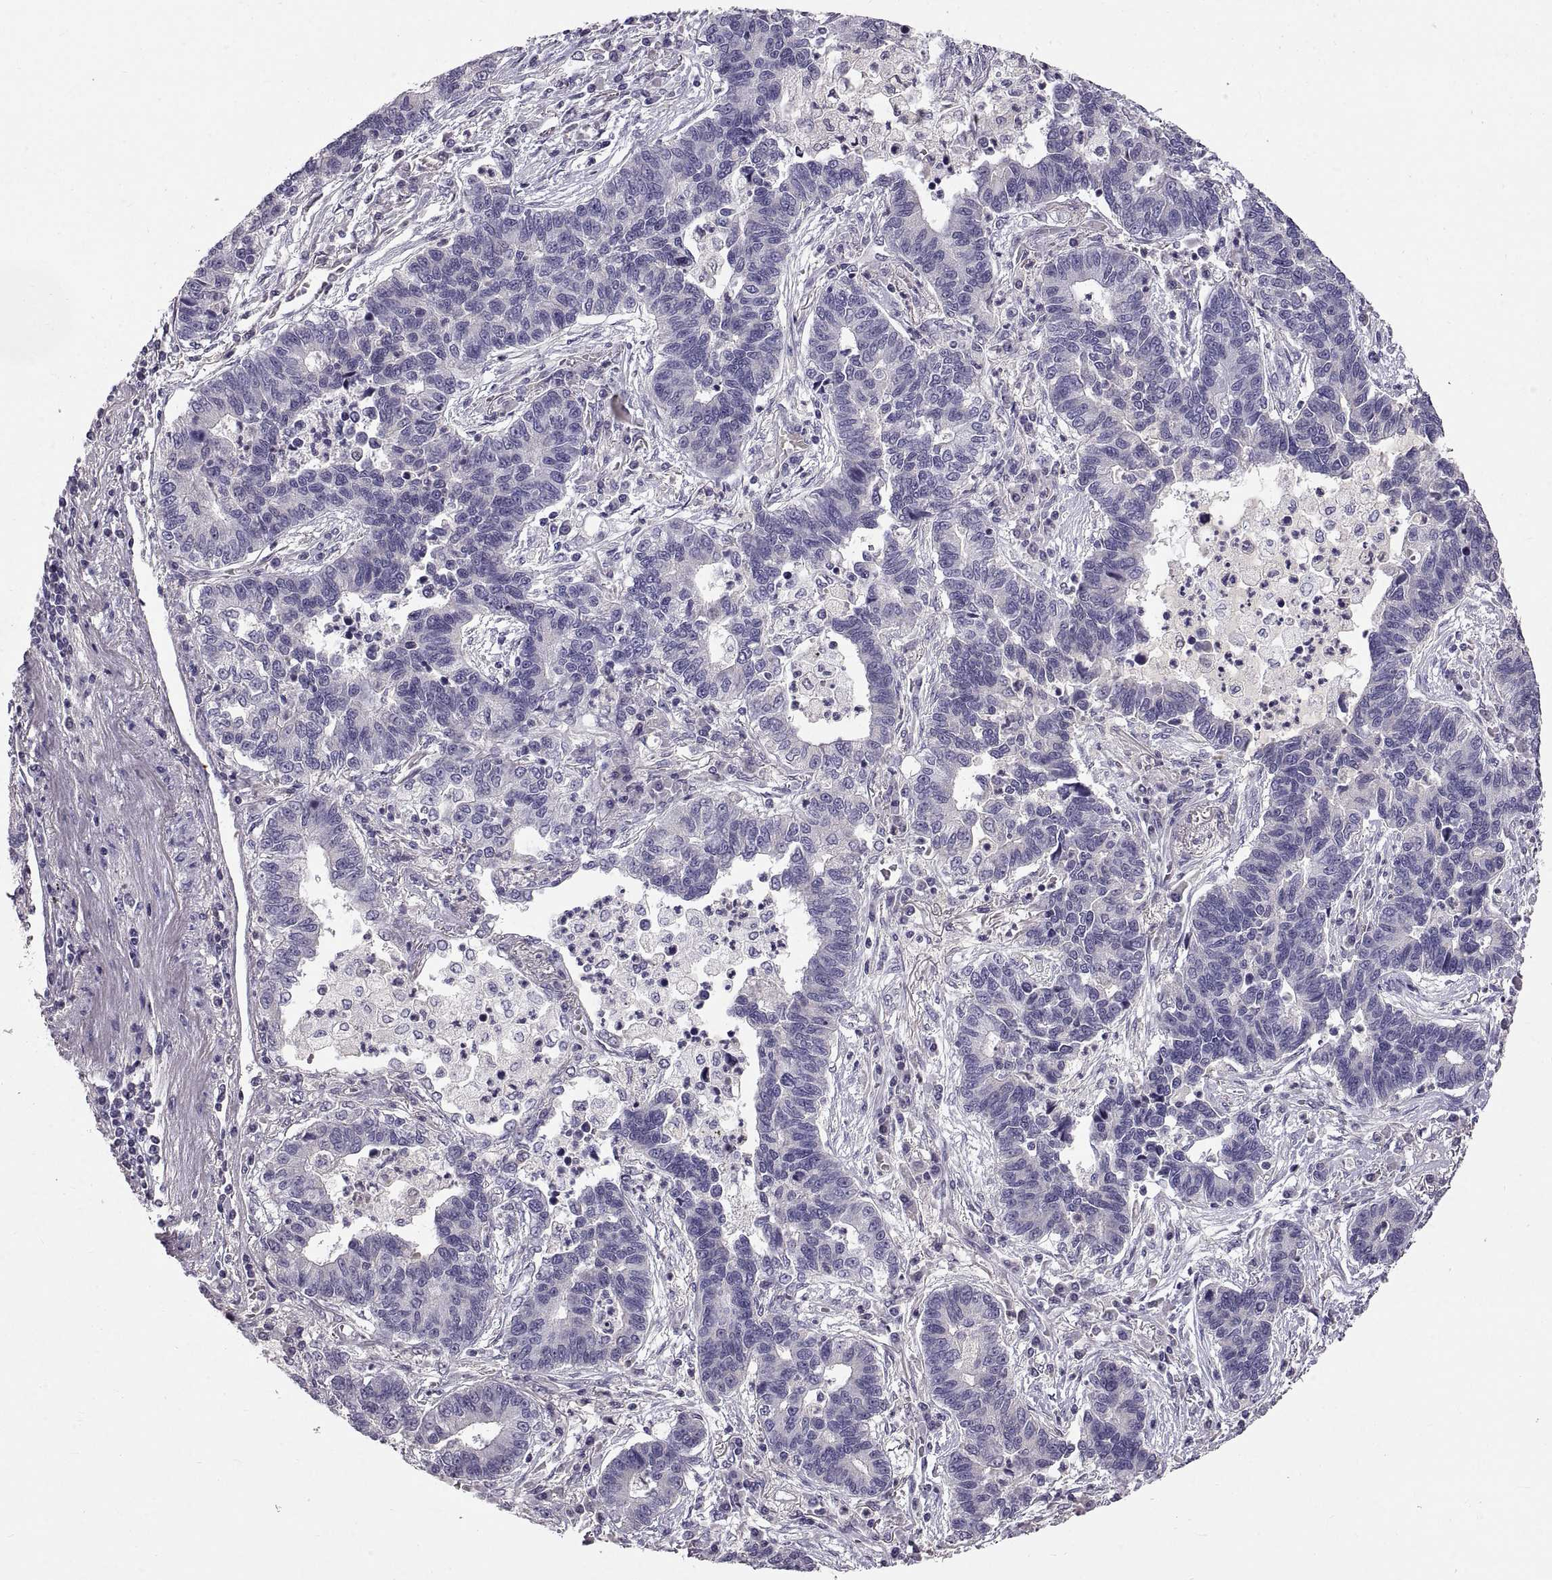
{"staining": {"intensity": "negative", "quantity": "none", "location": "none"}, "tissue": "lung cancer", "cell_type": "Tumor cells", "image_type": "cancer", "snomed": [{"axis": "morphology", "description": "Adenocarcinoma, NOS"}, {"axis": "topography", "description": "Lung"}], "caption": "This is an IHC micrograph of lung adenocarcinoma. There is no positivity in tumor cells.", "gene": "ADAM32", "patient": {"sex": "female", "age": 57}}